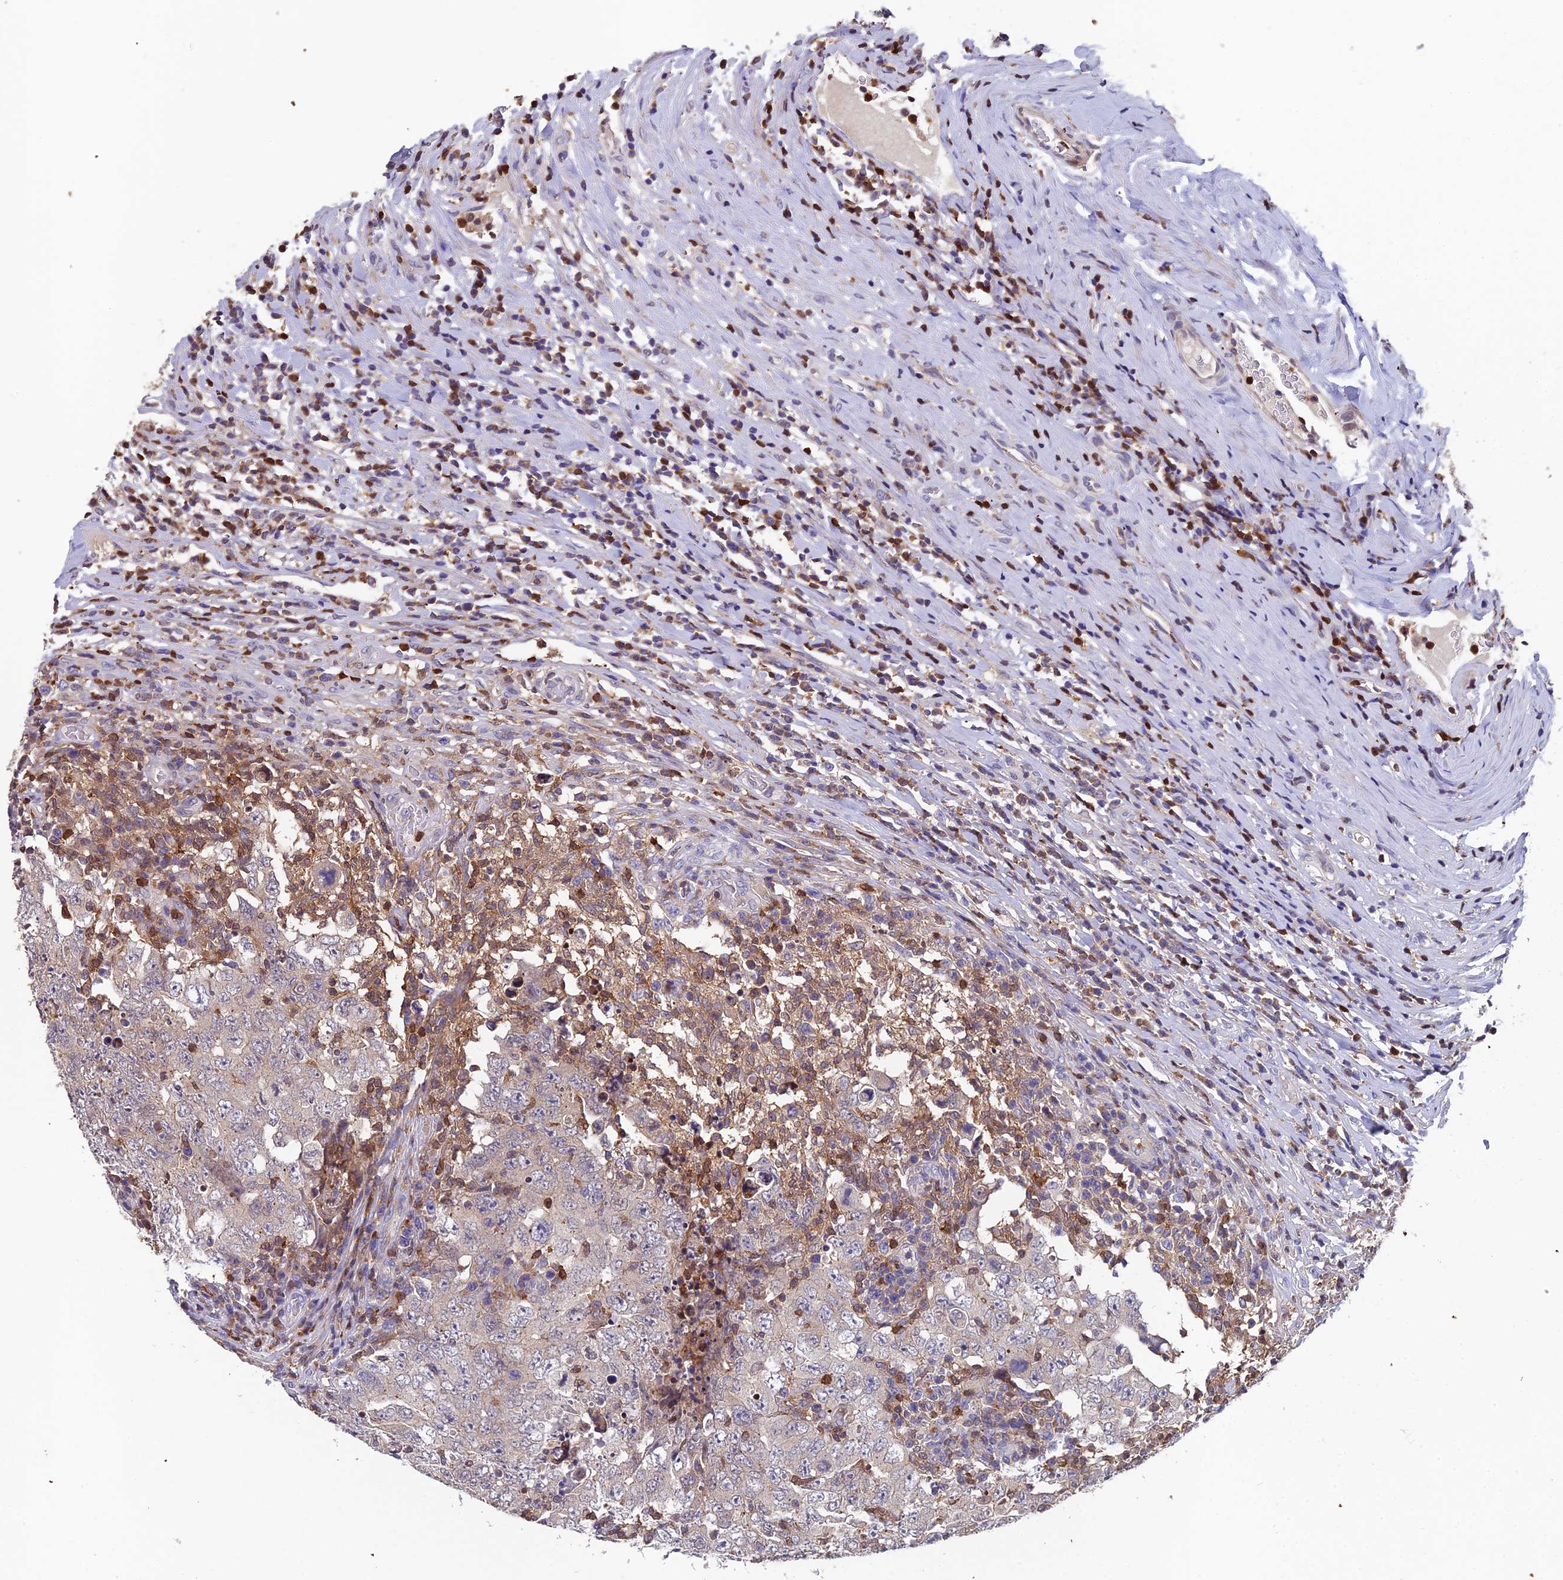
{"staining": {"intensity": "negative", "quantity": "none", "location": "none"}, "tissue": "testis cancer", "cell_type": "Tumor cells", "image_type": "cancer", "snomed": [{"axis": "morphology", "description": "Carcinoma, Embryonal, NOS"}, {"axis": "topography", "description": "Testis"}], "caption": "This is a histopathology image of immunohistochemistry staining of embryonal carcinoma (testis), which shows no staining in tumor cells.", "gene": "GALK2", "patient": {"sex": "male", "age": 26}}